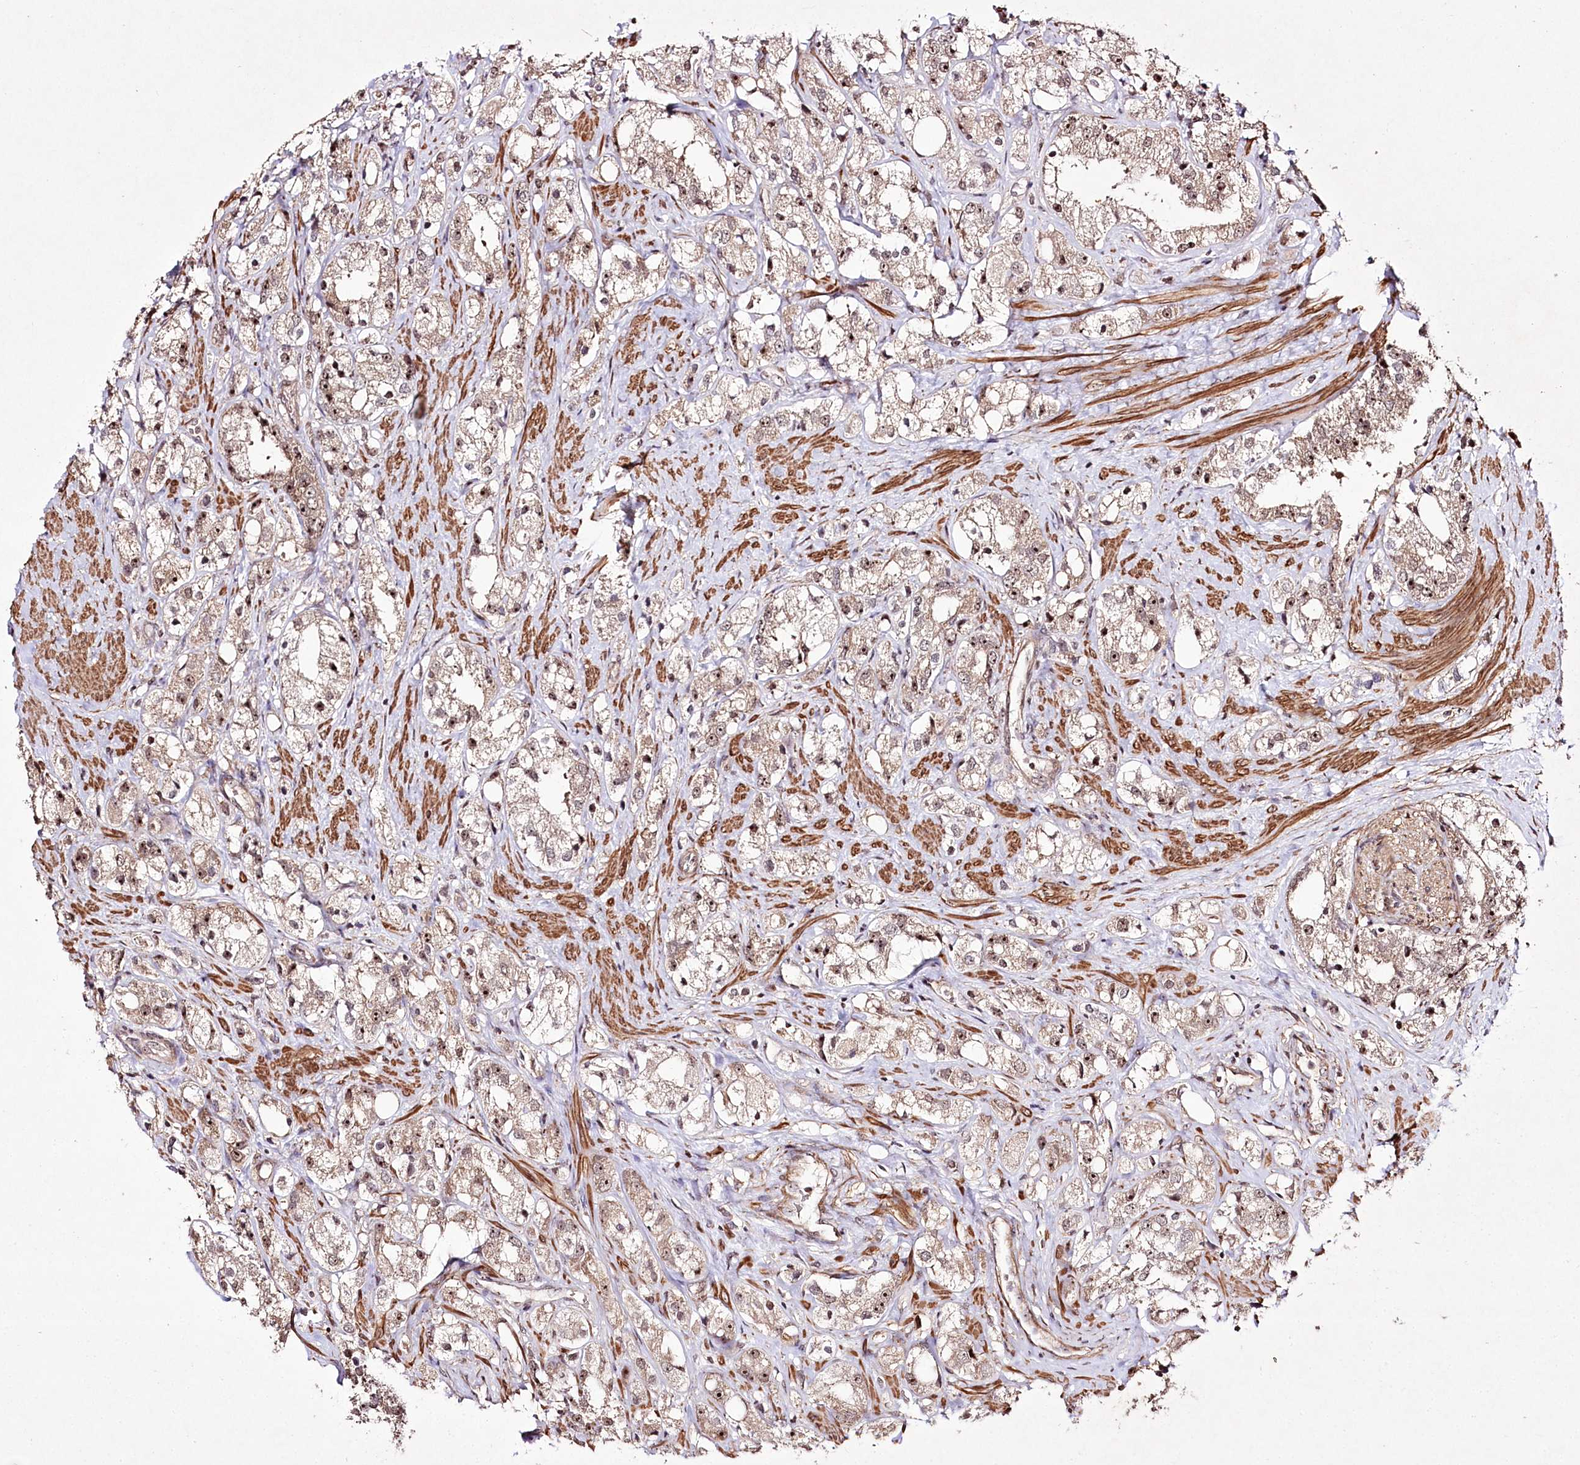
{"staining": {"intensity": "weak", "quantity": "<25%", "location": "nuclear"}, "tissue": "prostate cancer", "cell_type": "Tumor cells", "image_type": "cancer", "snomed": [{"axis": "morphology", "description": "Adenocarcinoma, NOS"}, {"axis": "topography", "description": "Prostate"}], "caption": "Histopathology image shows no significant protein positivity in tumor cells of prostate cancer.", "gene": "CCDC59", "patient": {"sex": "male", "age": 79}}